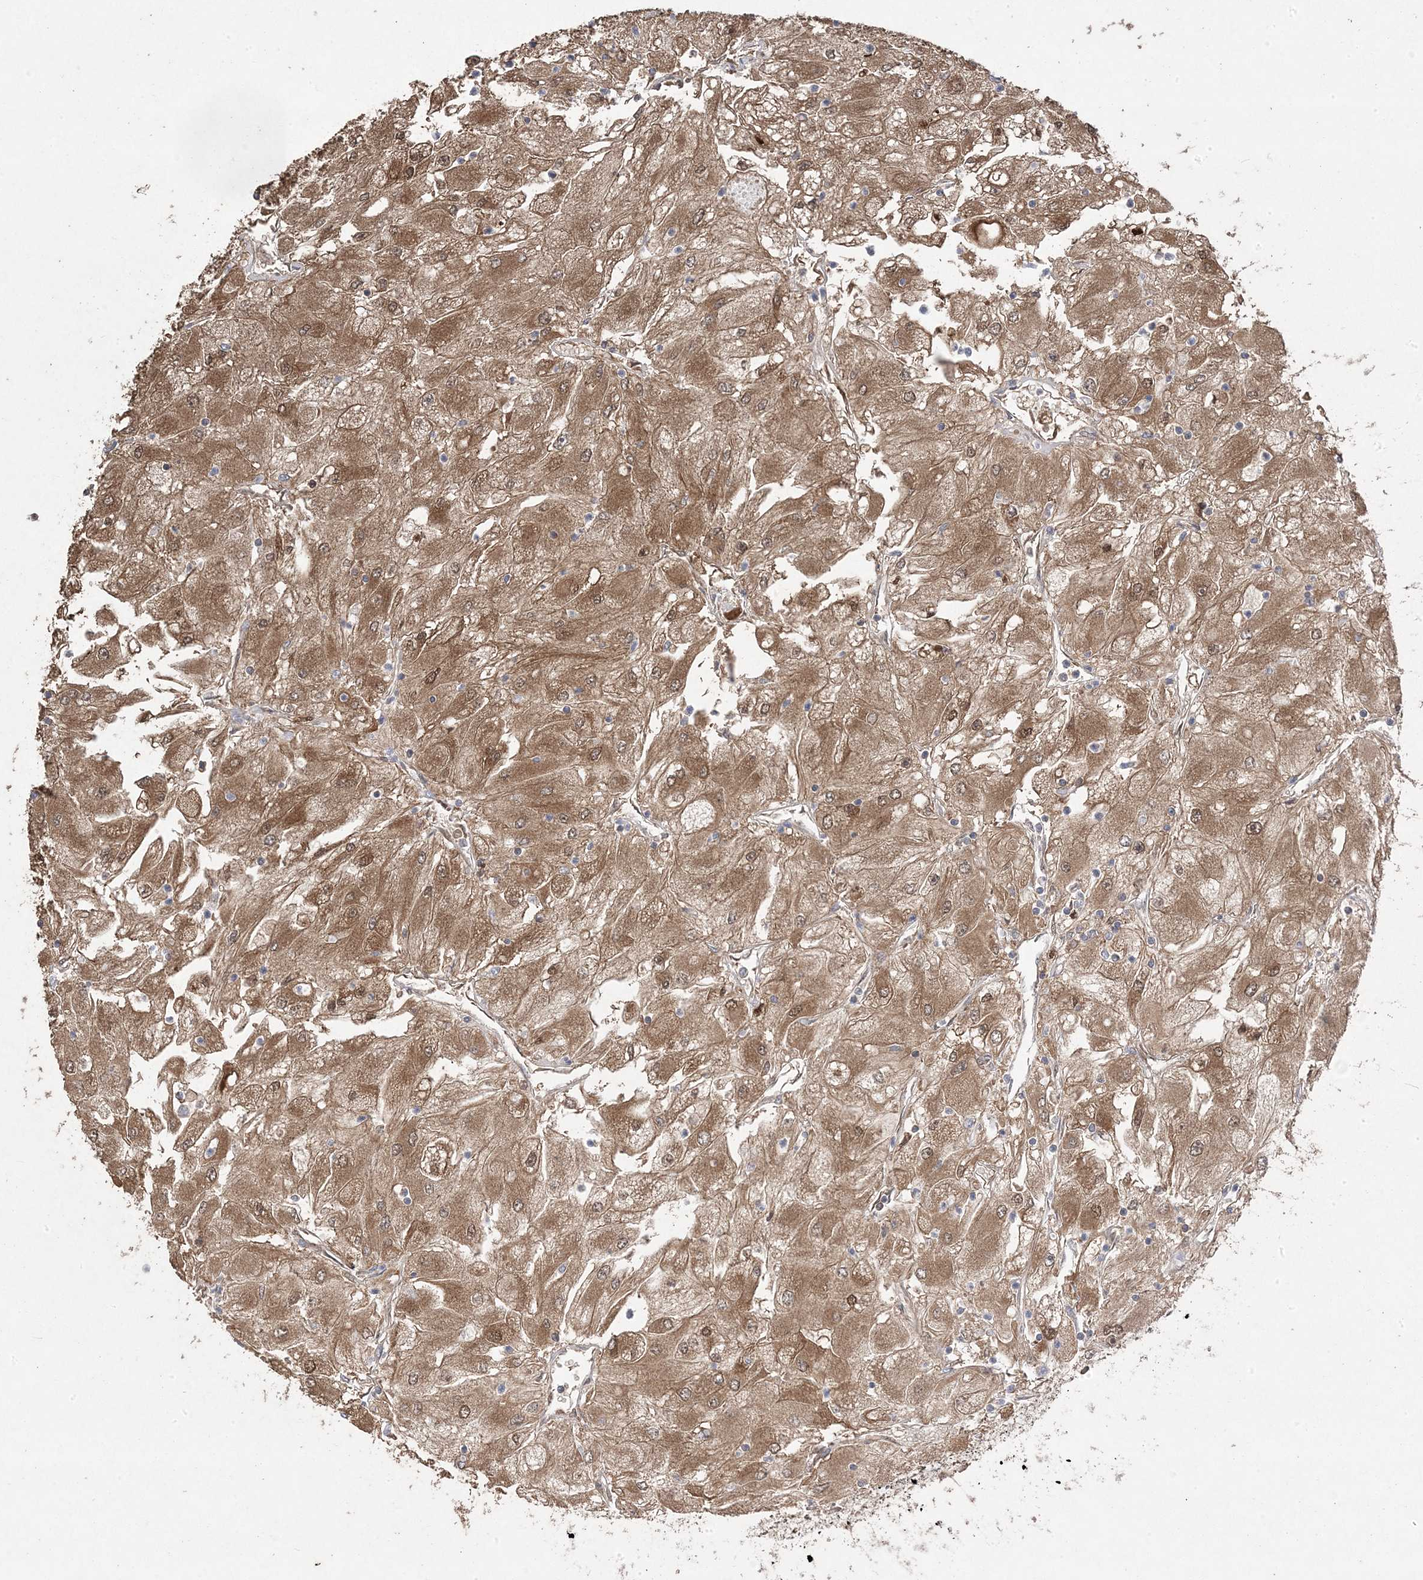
{"staining": {"intensity": "moderate", "quantity": ">75%", "location": "cytoplasmic/membranous"}, "tissue": "renal cancer", "cell_type": "Tumor cells", "image_type": "cancer", "snomed": [{"axis": "morphology", "description": "Adenocarcinoma, NOS"}, {"axis": "topography", "description": "Kidney"}], "caption": "The histopathology image demonstrates staining of renal cancer, revealing moderate cytoplasmic/membranous protein staining (brown color) within tumor cells.", "gene": "PPOX", "patient": {"sex": "male", "age": 80}}